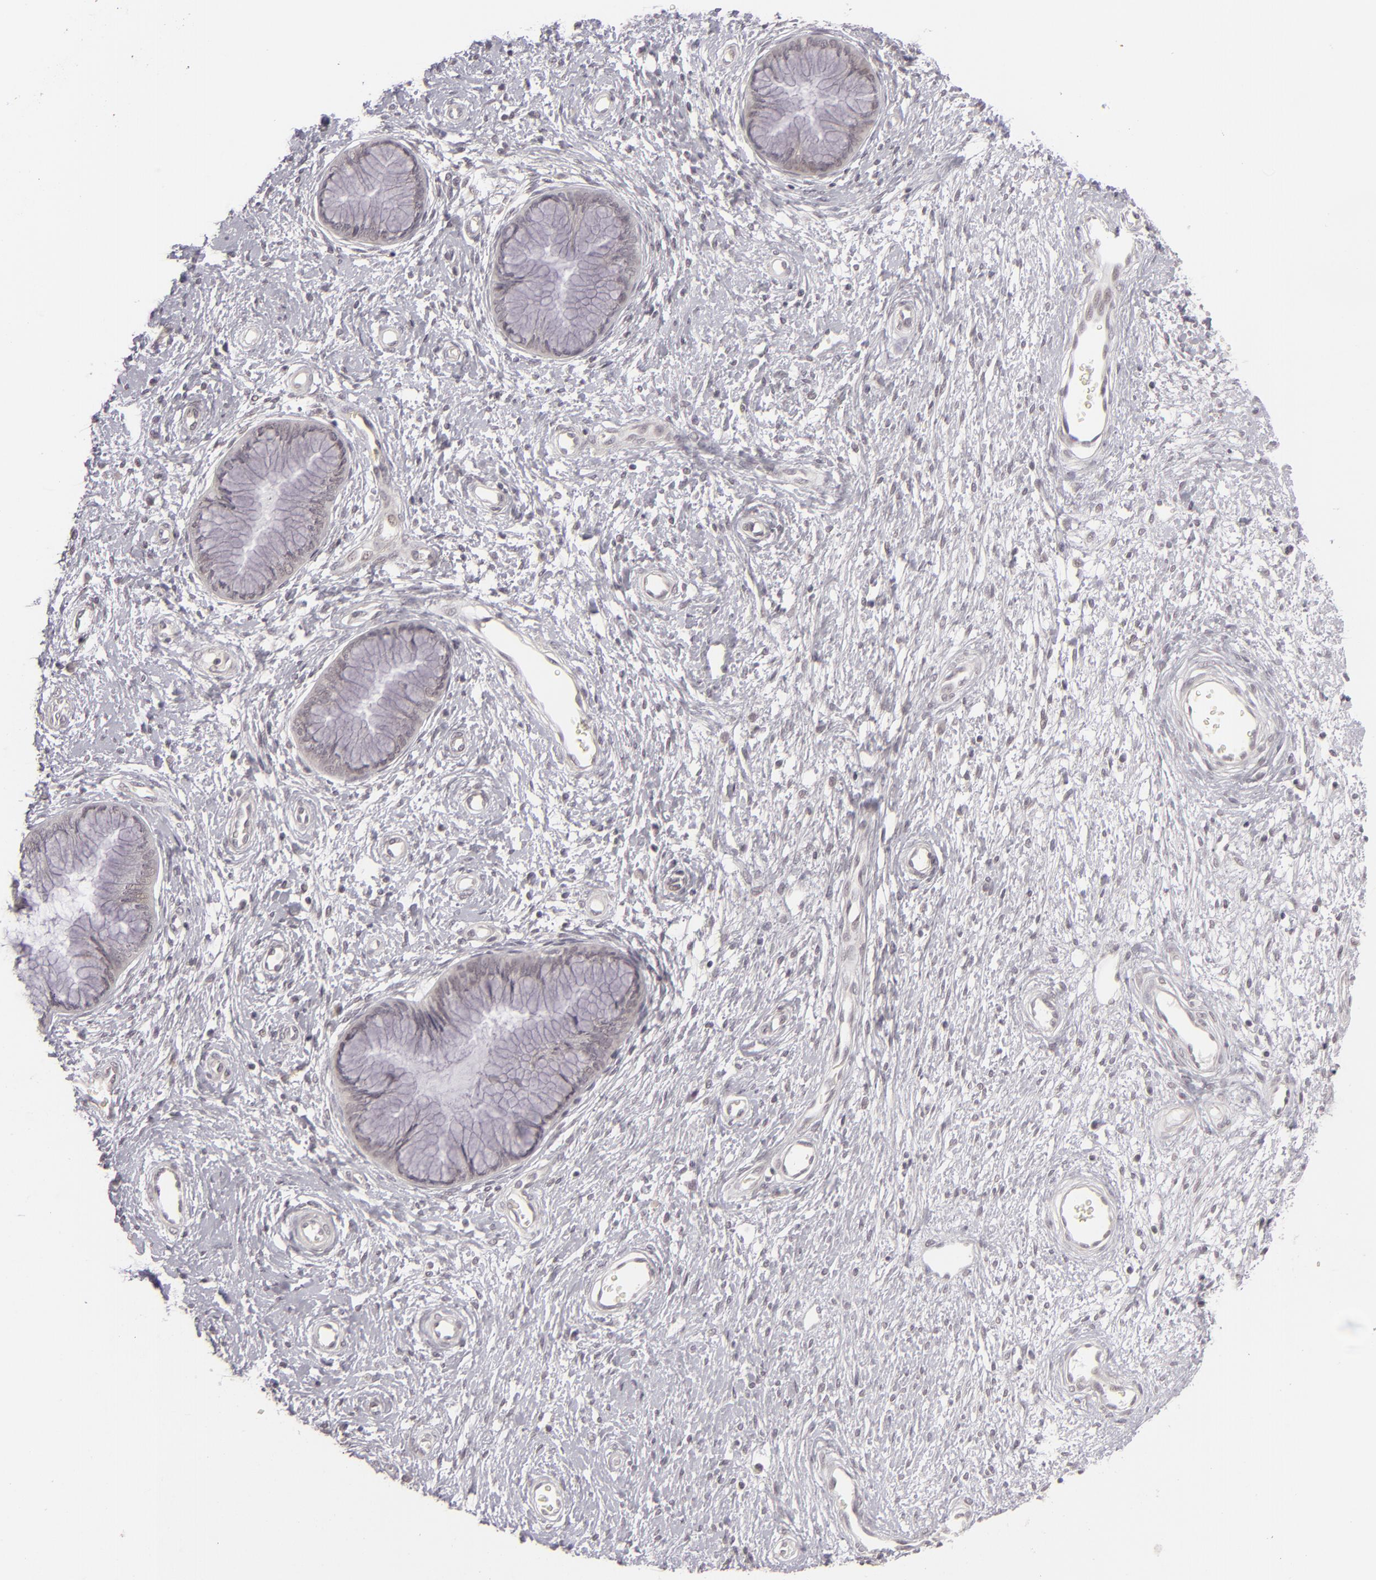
{"staining": {"intensity": "negative", "quantity": "none", "location": "none"}, "tissue": "cervix", "cell_type": "Glandular cells", "image_type": "normal", "snomed": [{"axis": "morphology", "description": "Normal tissue, NOS"}, {"axis": "topography", "description": "Cervix"}], "caption": "Immunohistochemistry (IHC) micrograph of normal human cervix stained for a protein (brown), which demonstrates no positivity in glandular cells.", "gene": "DLG3", "patient": {"sex": "female", "age": 55}}